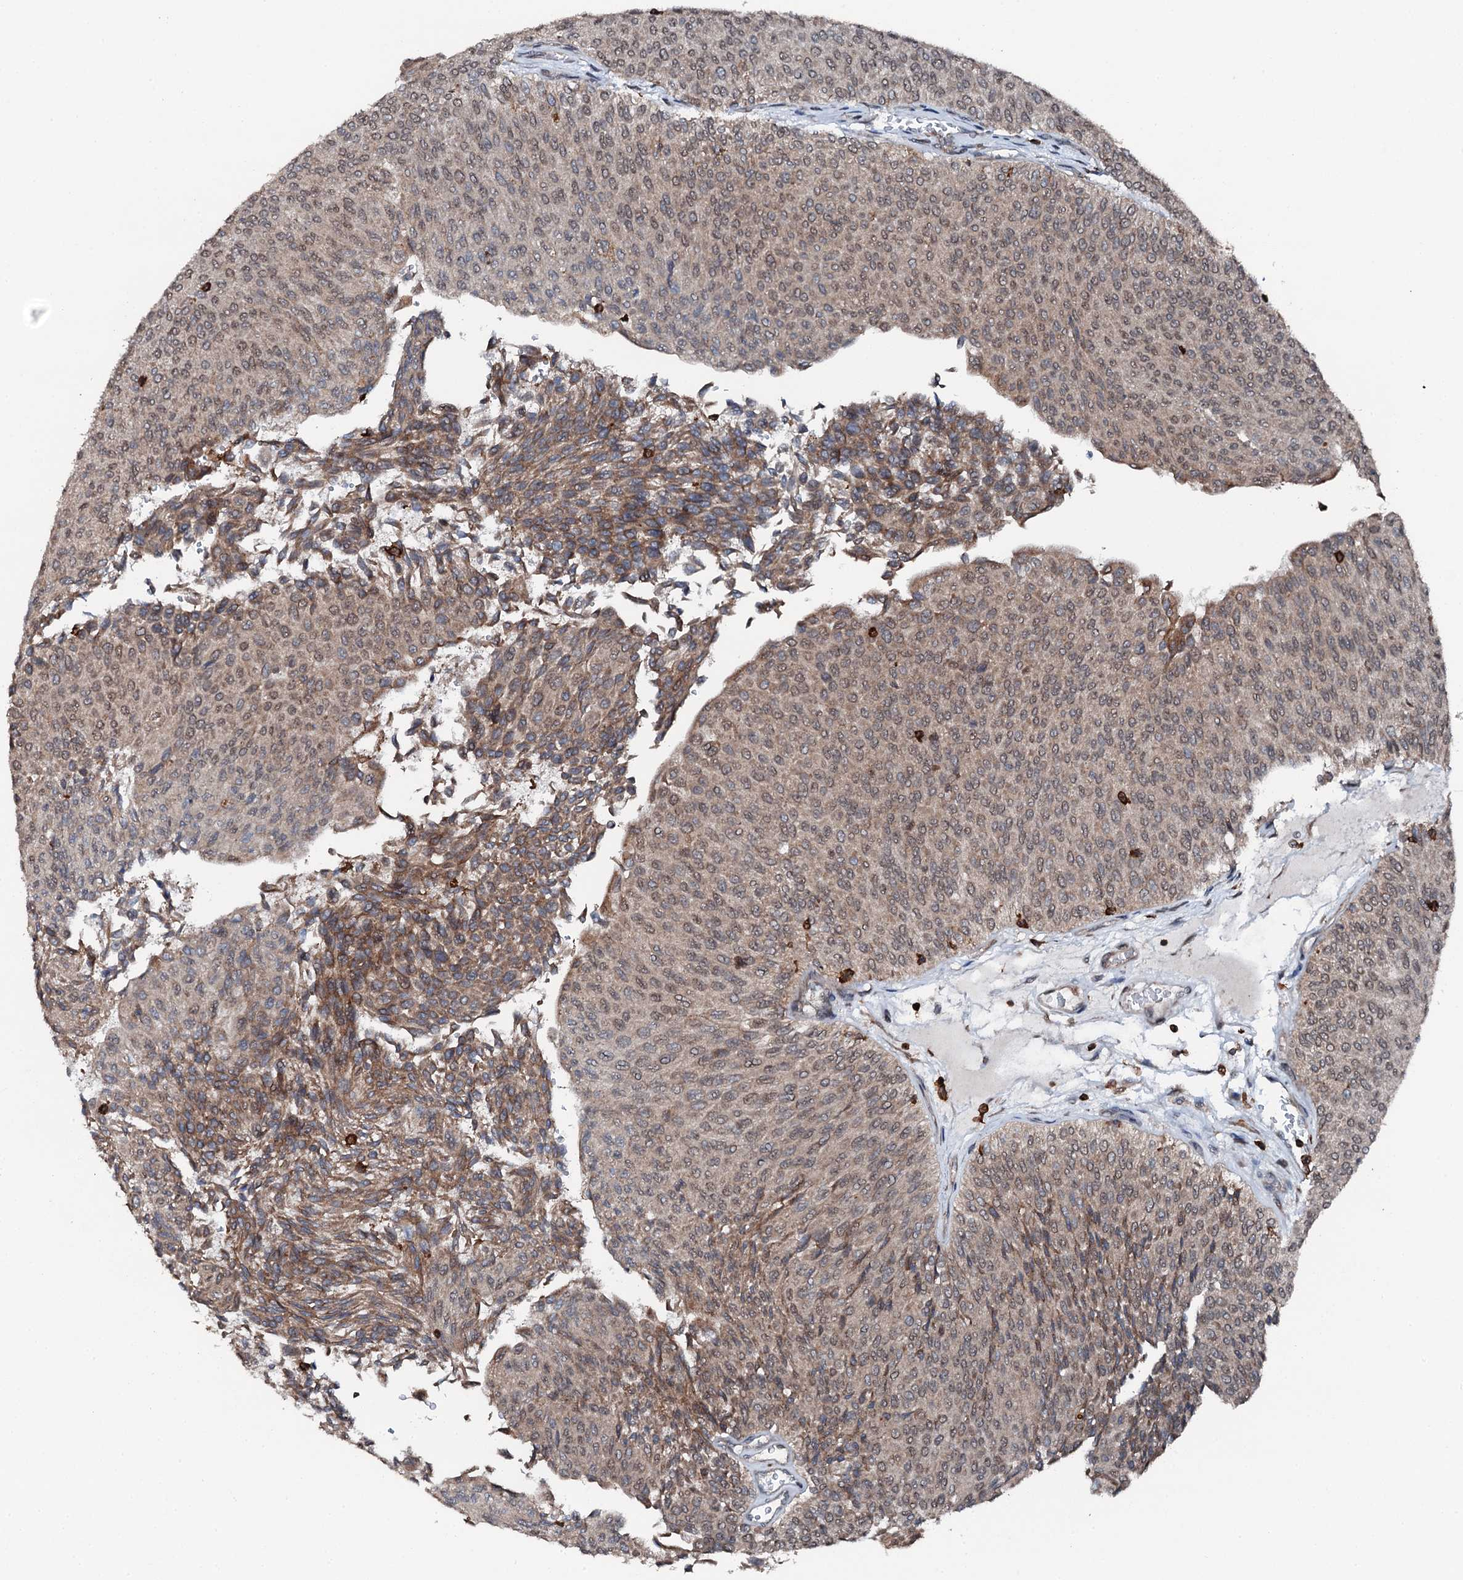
{"staining": {"intensity": "weak", "quantity": "25%-75%", "location": "cytoplasmic/membranous"}, "tissue": "urothelial cancer", "cell_type": "Tumor cells", "image_type": "cancer", "snomed": [{"axis": "morphology", "description": "Urothelial carcinoma, Low grade"}, {"axis": "topography", "description": "Urinary bladder"}], "caption": "Protein analysis of urothelial cancer tissue displays weak cytoplasmic/membranous positivity in approximately 25%-75% of tumor cells.", "gene": "EDC4", "patient": {"sex": "male", "age": 78}}